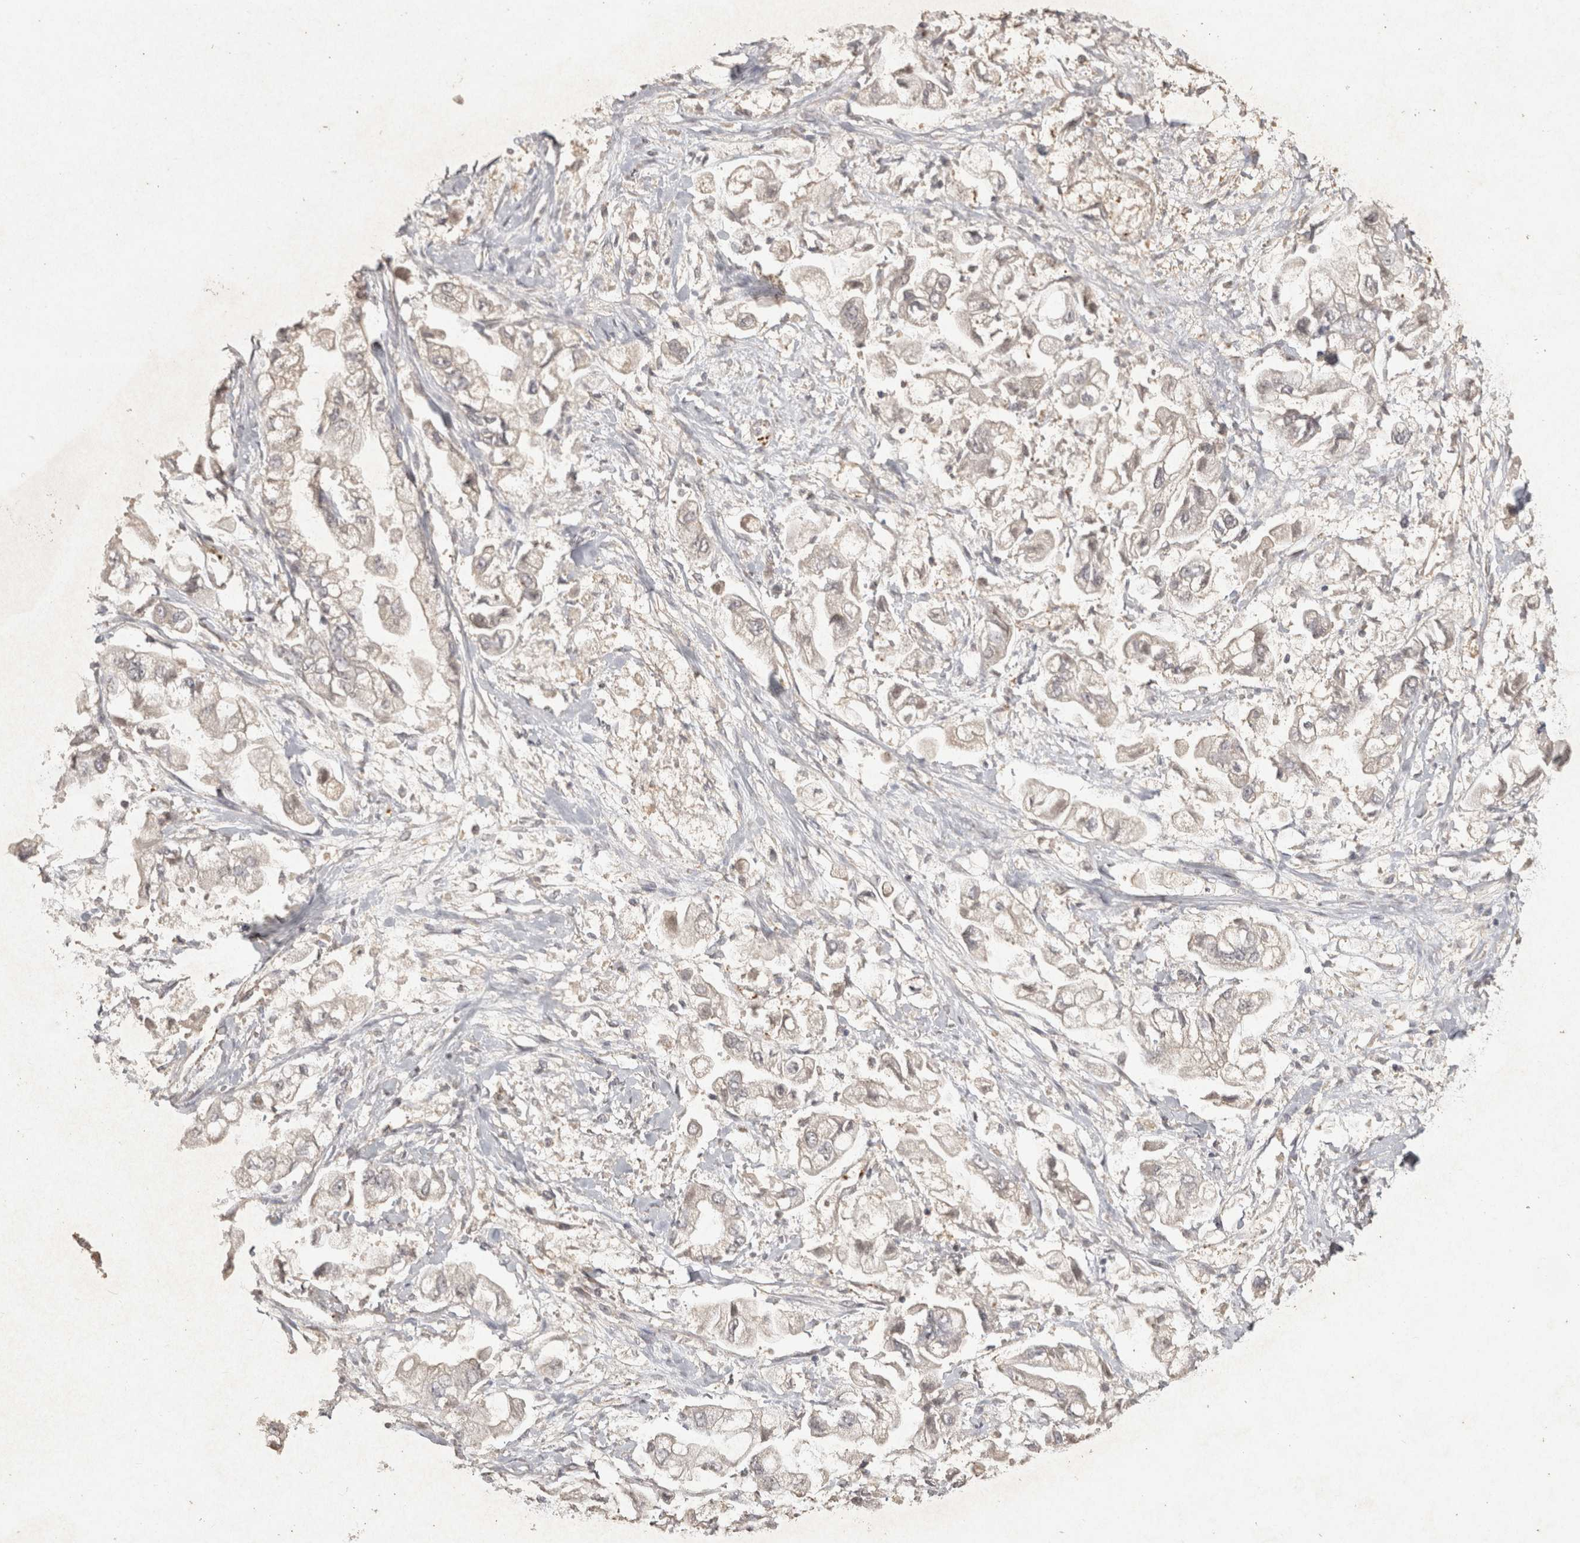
{"staining": {"intensity": "weak", "quantity": "<25%", "location": "cytoplasmic/membranous"}, "tissue": "stomach cancer", "cell_type": "Tumor cells", "image_type": "cancer", "snomed": [{"axis": "morphology", "description": "Normal tissue, NOS"}, {"axis": "morphology", "description": "Adenocarcinoma, NOS"}, {"axis": "topography", "description": "Stomach"}], "caption": "Tumor cells show no significant staining in stomach cancer (adenocarcinoma).", "gene": "OSTN", "patient": {"sex": "male", "age": 62}}